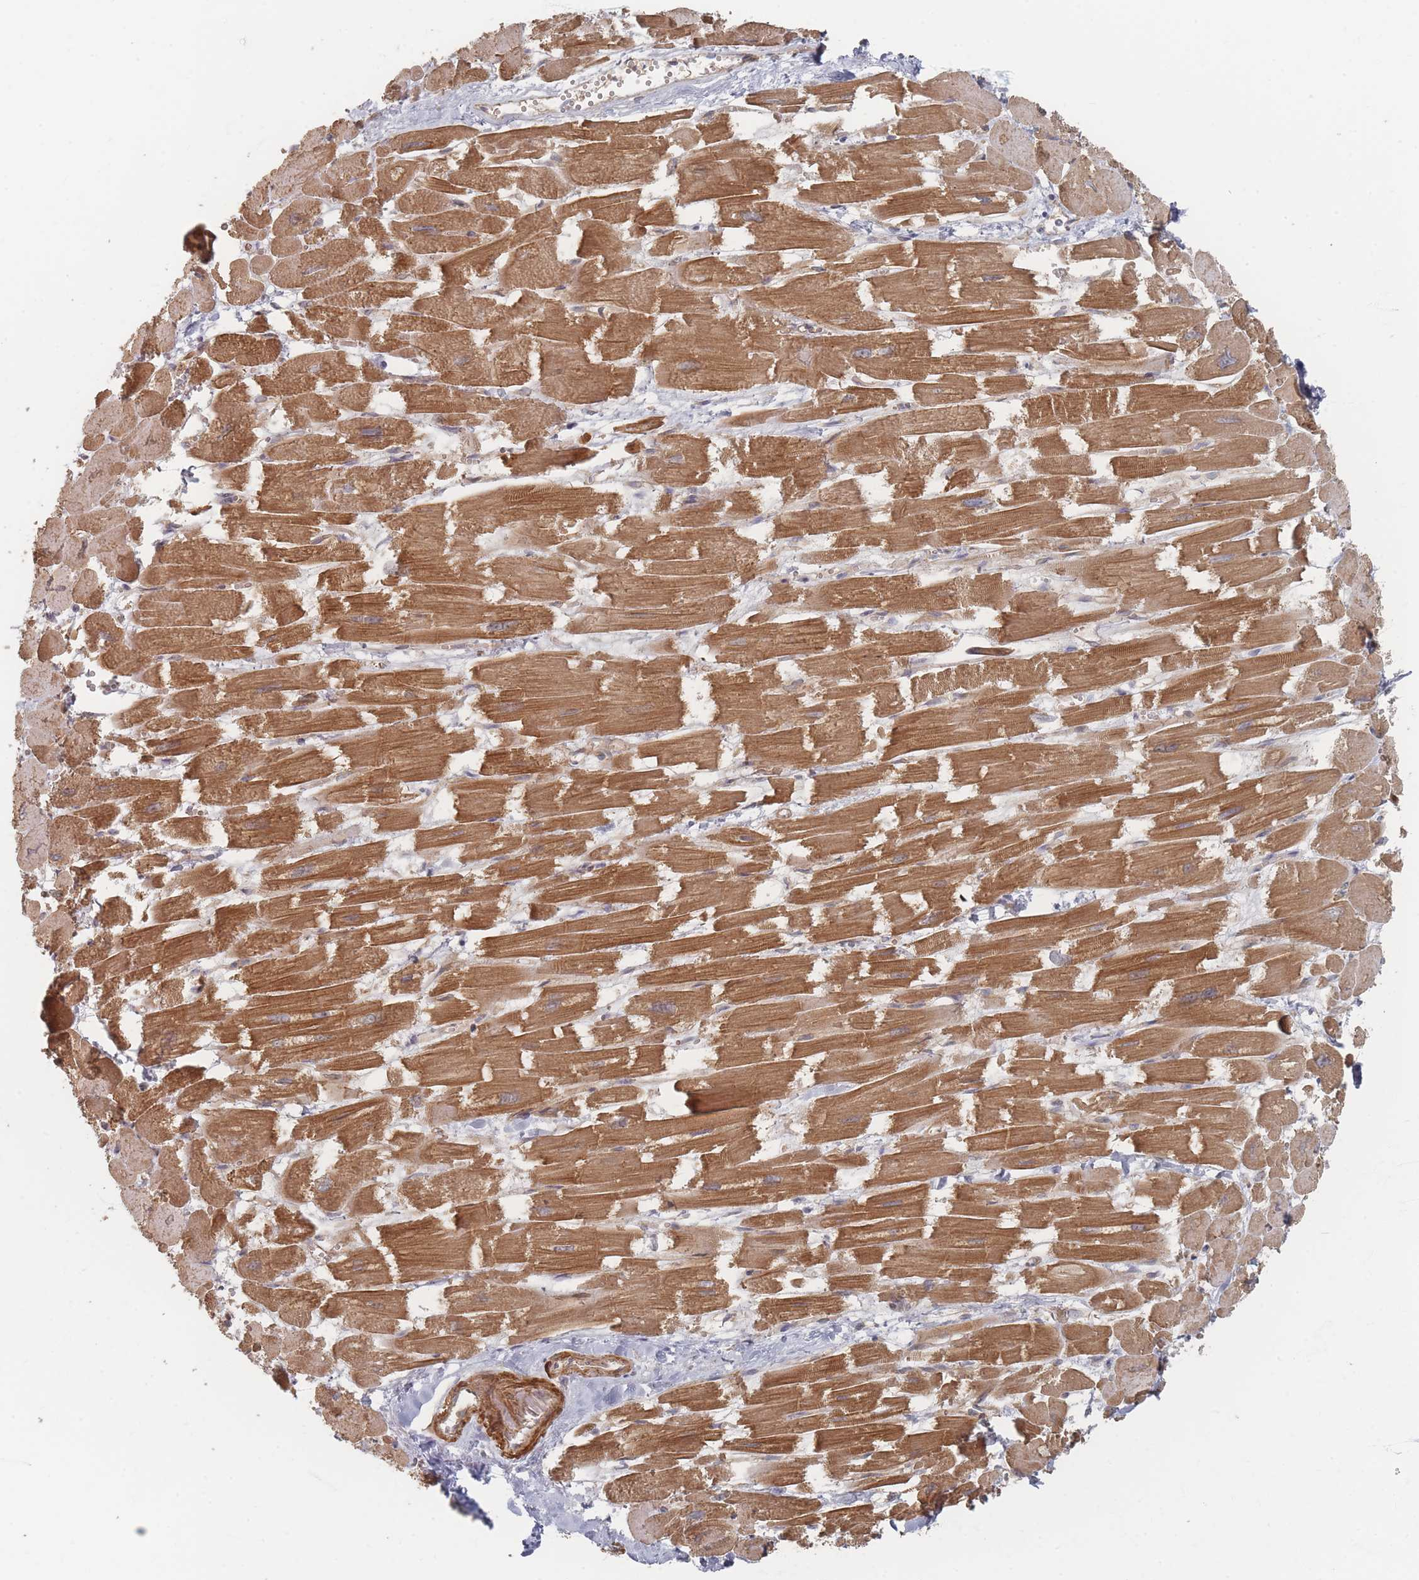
{"staining": {"intensity": "moderate", "quantity": ">75%", "location": "cytoplasmic/membranous"}, "tissue": "heart muscle", "cell_type": "Cardiomyocytes", "image_type": "normal", "snomed": [{"axis": "morphology", "description": "Normal tissue, NOS"}, {"axis": "topography", "description": "Heart"}], "caption": "Heart muscle stained with DAB IHC shows medium levels of moderate cytoplasmic/membranous staining in about >75% of cardiomyocytes.", "gene": "GLE1", "patient": {"sex": "male", "age": 54}}